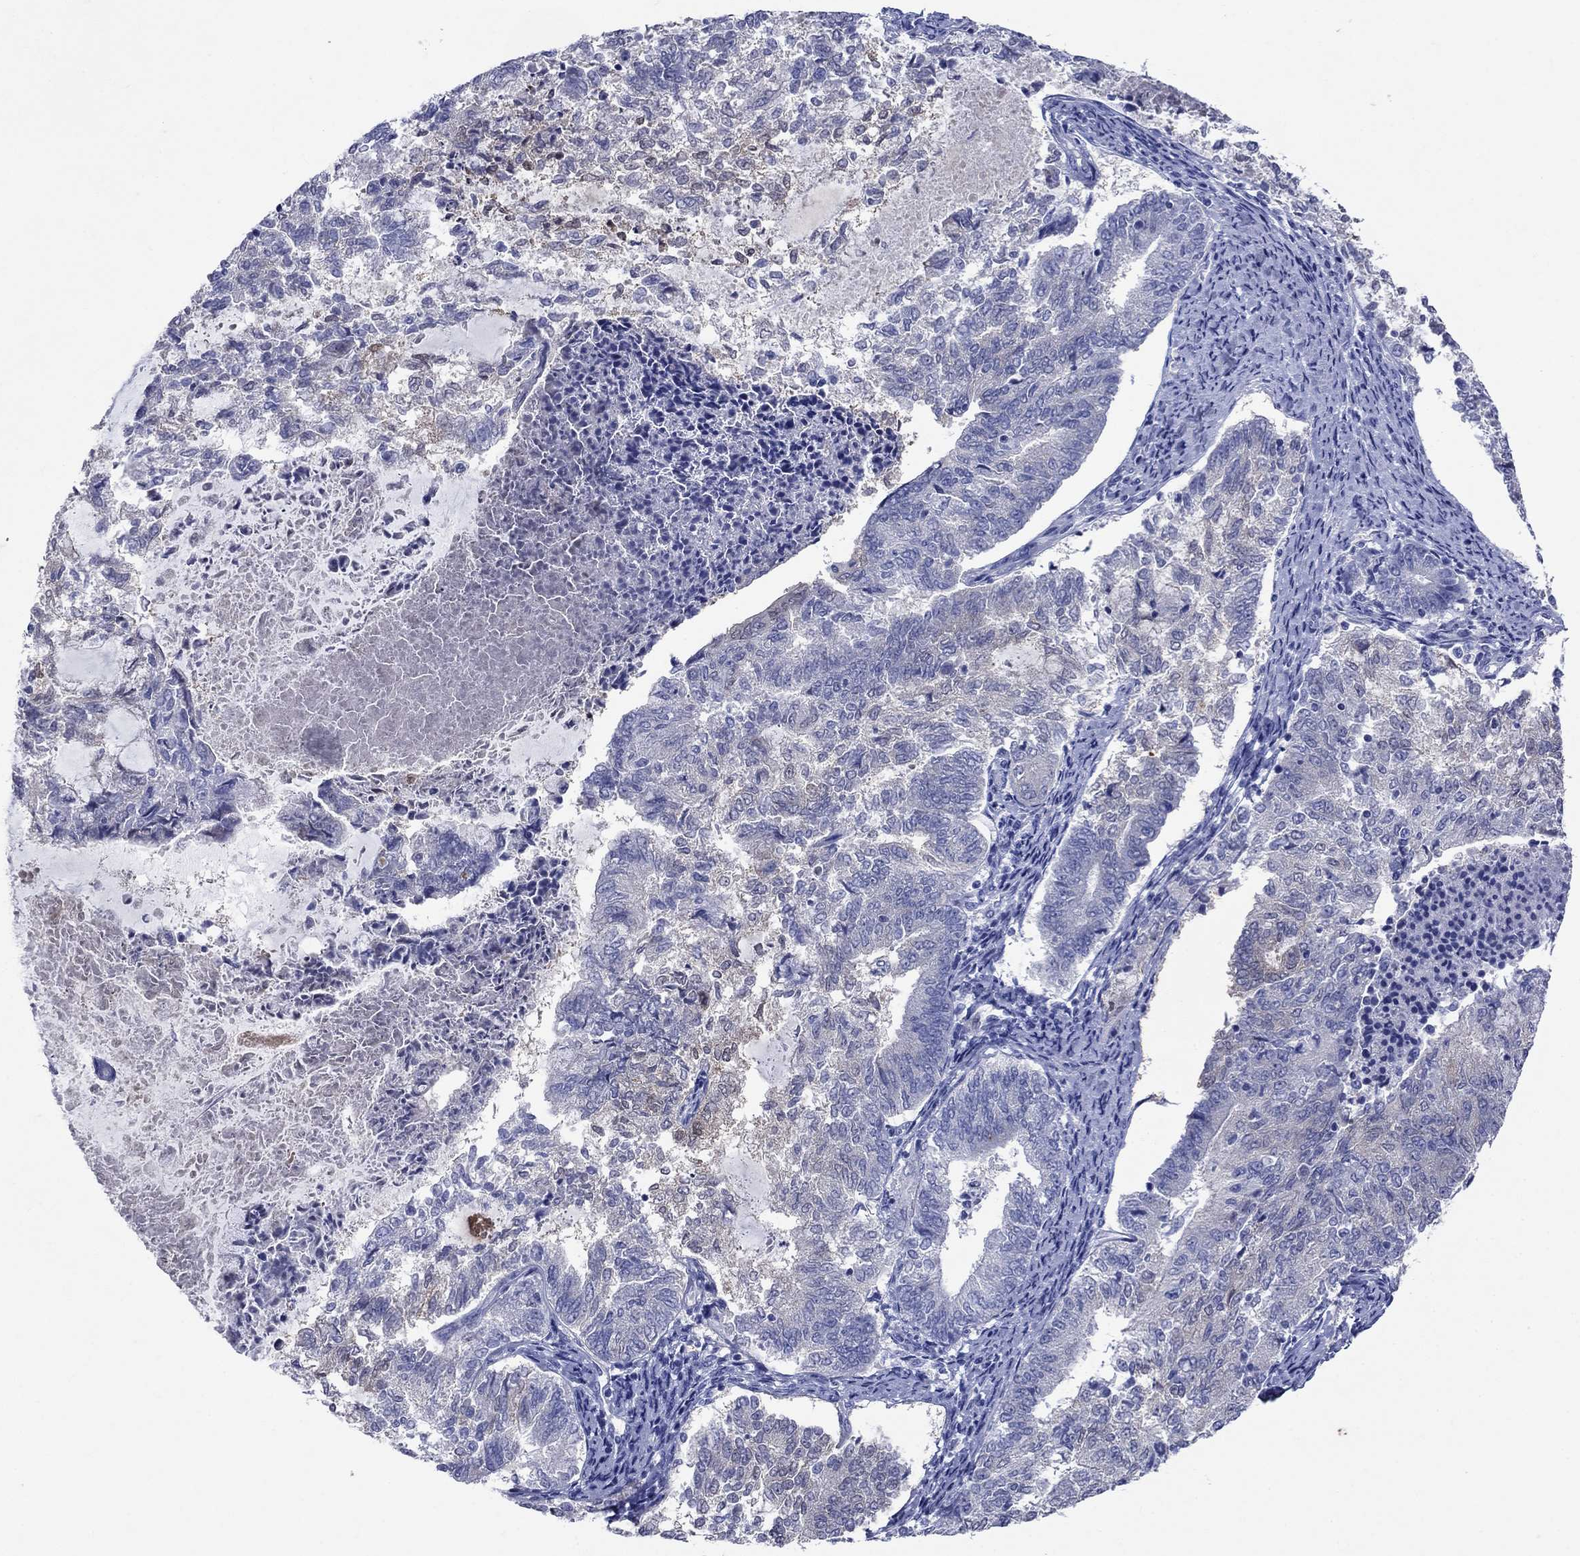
{"staining": {"intensity": "negative", "quantity": "none", "location": "none"}, "tissue": "endometrial cancer", "cell_type": "Tumor cells", "image_type": "cancer", "snomed": [{"axis": "morphology", "description": "Adenocarcinoma, NOS"}, {"axis": "topography", "description": "Endometrium"}], "caption": "The image displays no staining of tumor cells in endometrial cancer. (IHC, brightfield microscopy, high magnification).", "gene": "SULT2B1", "patient": {"sex": "female", "age": 65}}